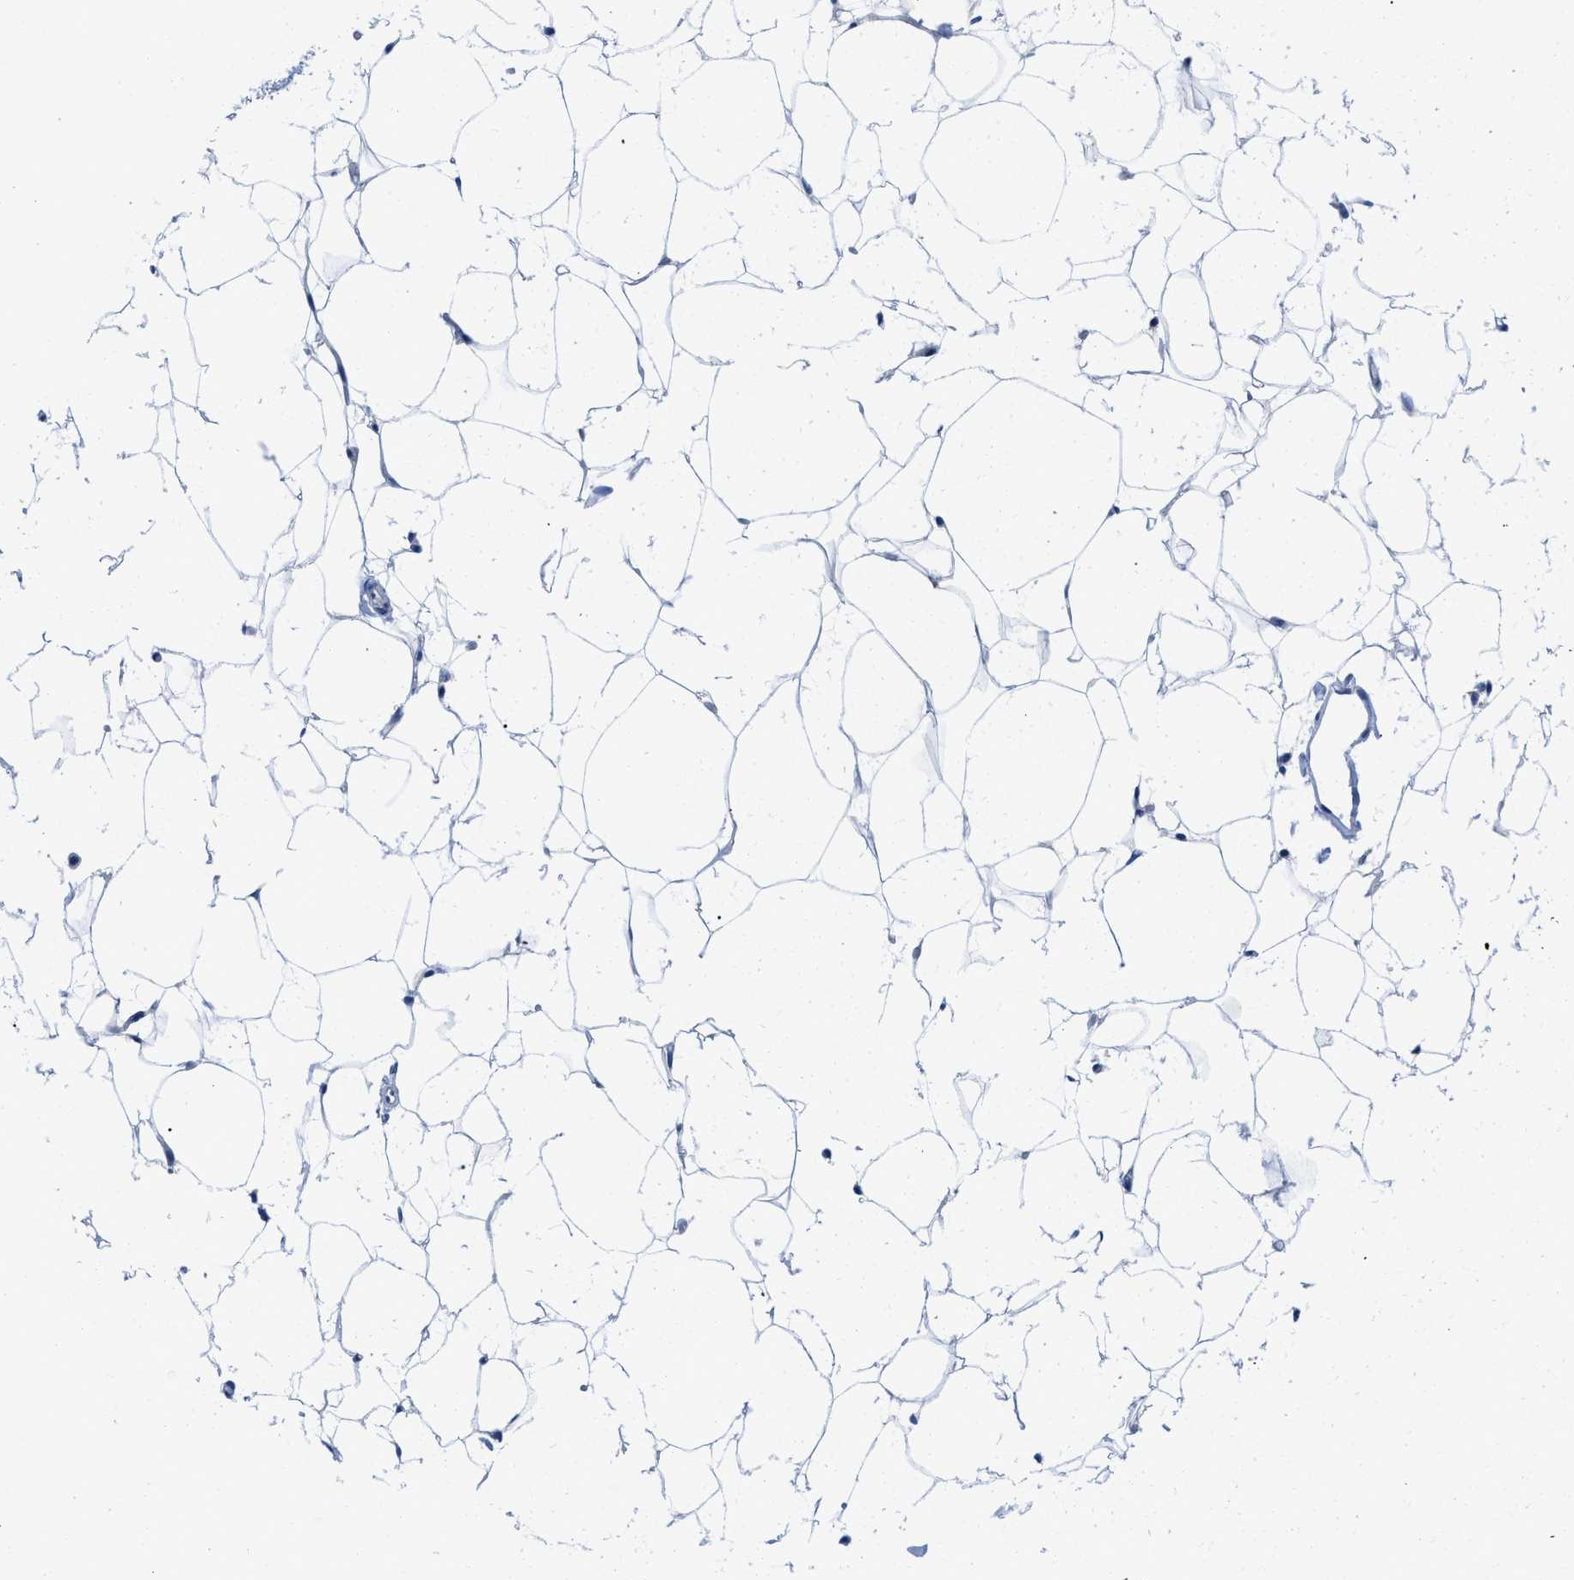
{"staining": {"intensity": "negative", "quantity": "none", "location": "none"}, "tissue": "adipose tissue", "cell_type": "Adipocytes", "image_type": "normal", "snomed": [{"axis": "morphology", "description": "Normal tissue, NOS"}, {"axis": "topography", "description": "Breast"}, {"axis": "topography", "description": "Soft tissue"}], "caption": "Adipose tissue stained for a protein using IHC exhibits no expression adipocytes.", "gene": "PYY", "patient": {"sex": "female", "age": 75}}